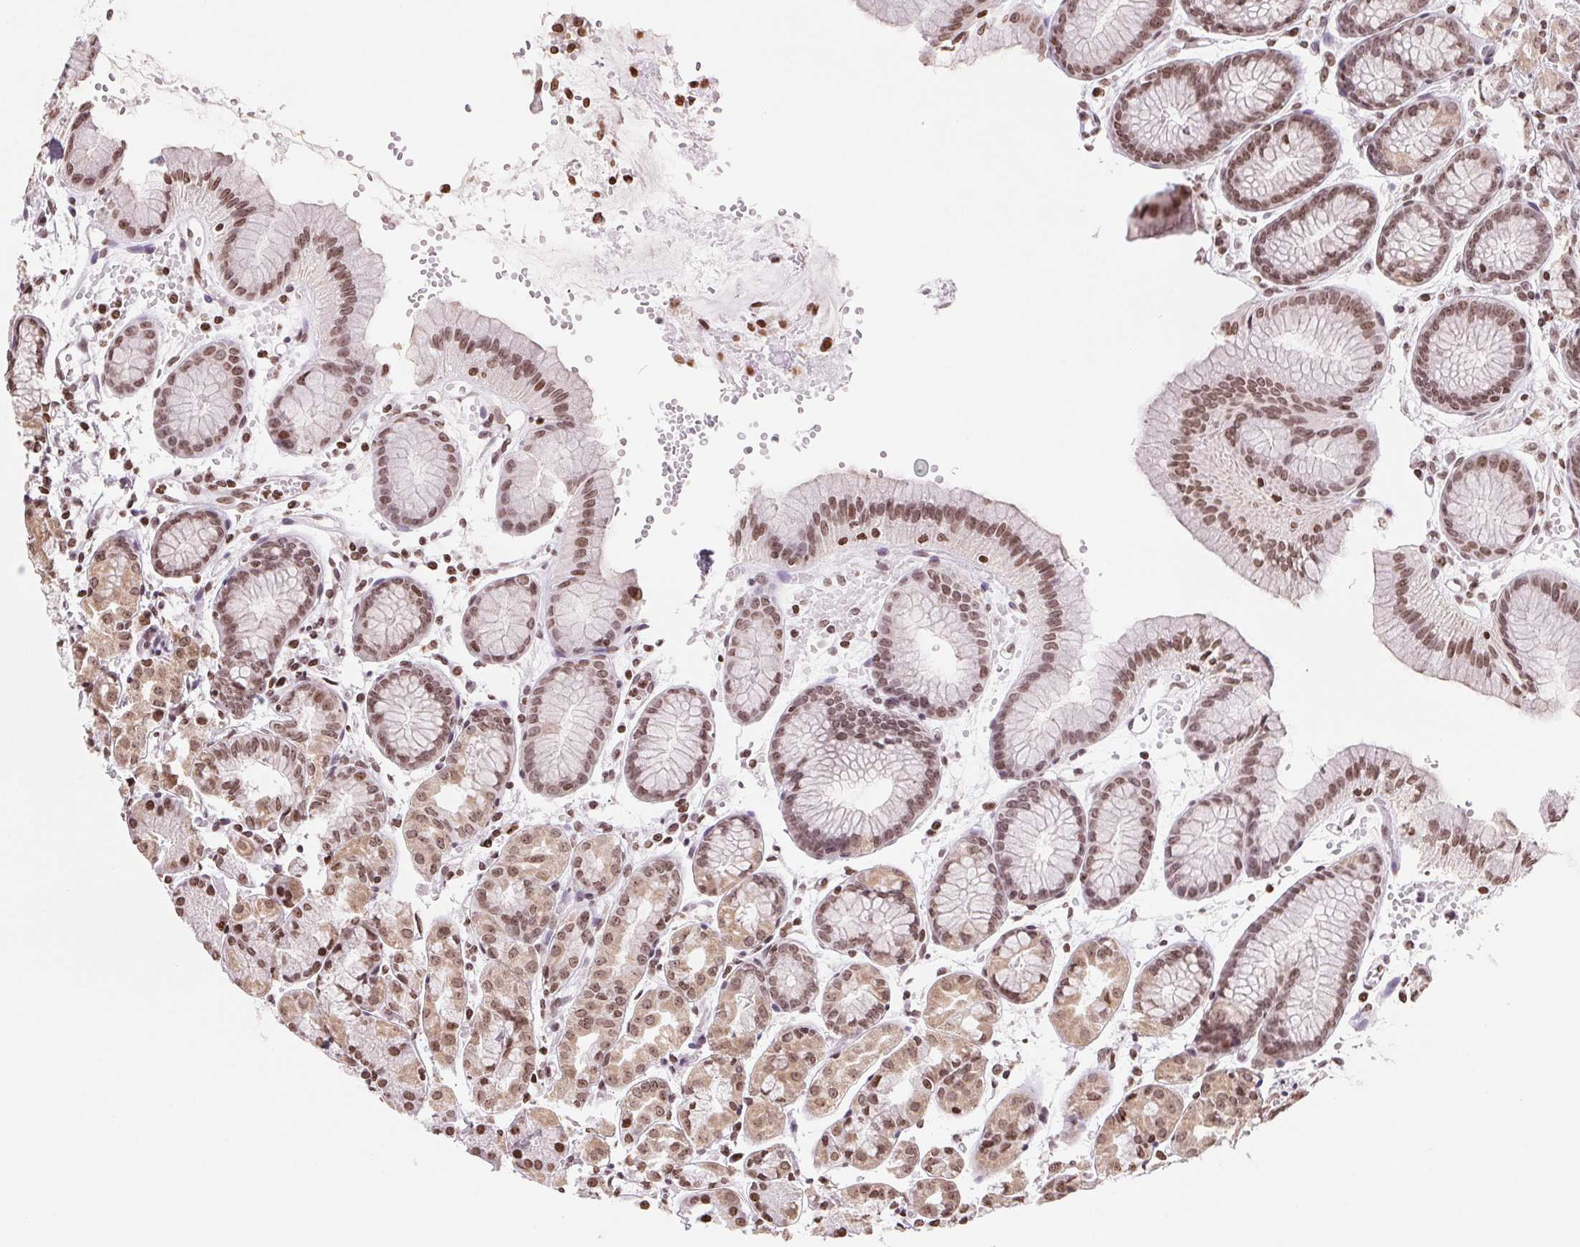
{"staining": {"intensity": "moderate", "quantity": ">75%", "location": "nuclear"}, "tissue": "stomach", "cell_type": "Glandular cells", "image_type": "normal", "snomed": [{"axis": "morphology", "description": "Normal tissue, NOS"}, {"axis": "topography", "description": "Stomach, upper"}], "caption": "Glandular cells exhibit medium levels of moderate nuclear expression in approximately >75% of cells in benign human stomach. (Stains: DAB (3,3'-diaminobenzidine) in brown, nuclei in blue, Microscopy: brightfield microscopy at high magnification).", "gene": "SMIM12", "patient": {"sex": "male", "age": 47}}